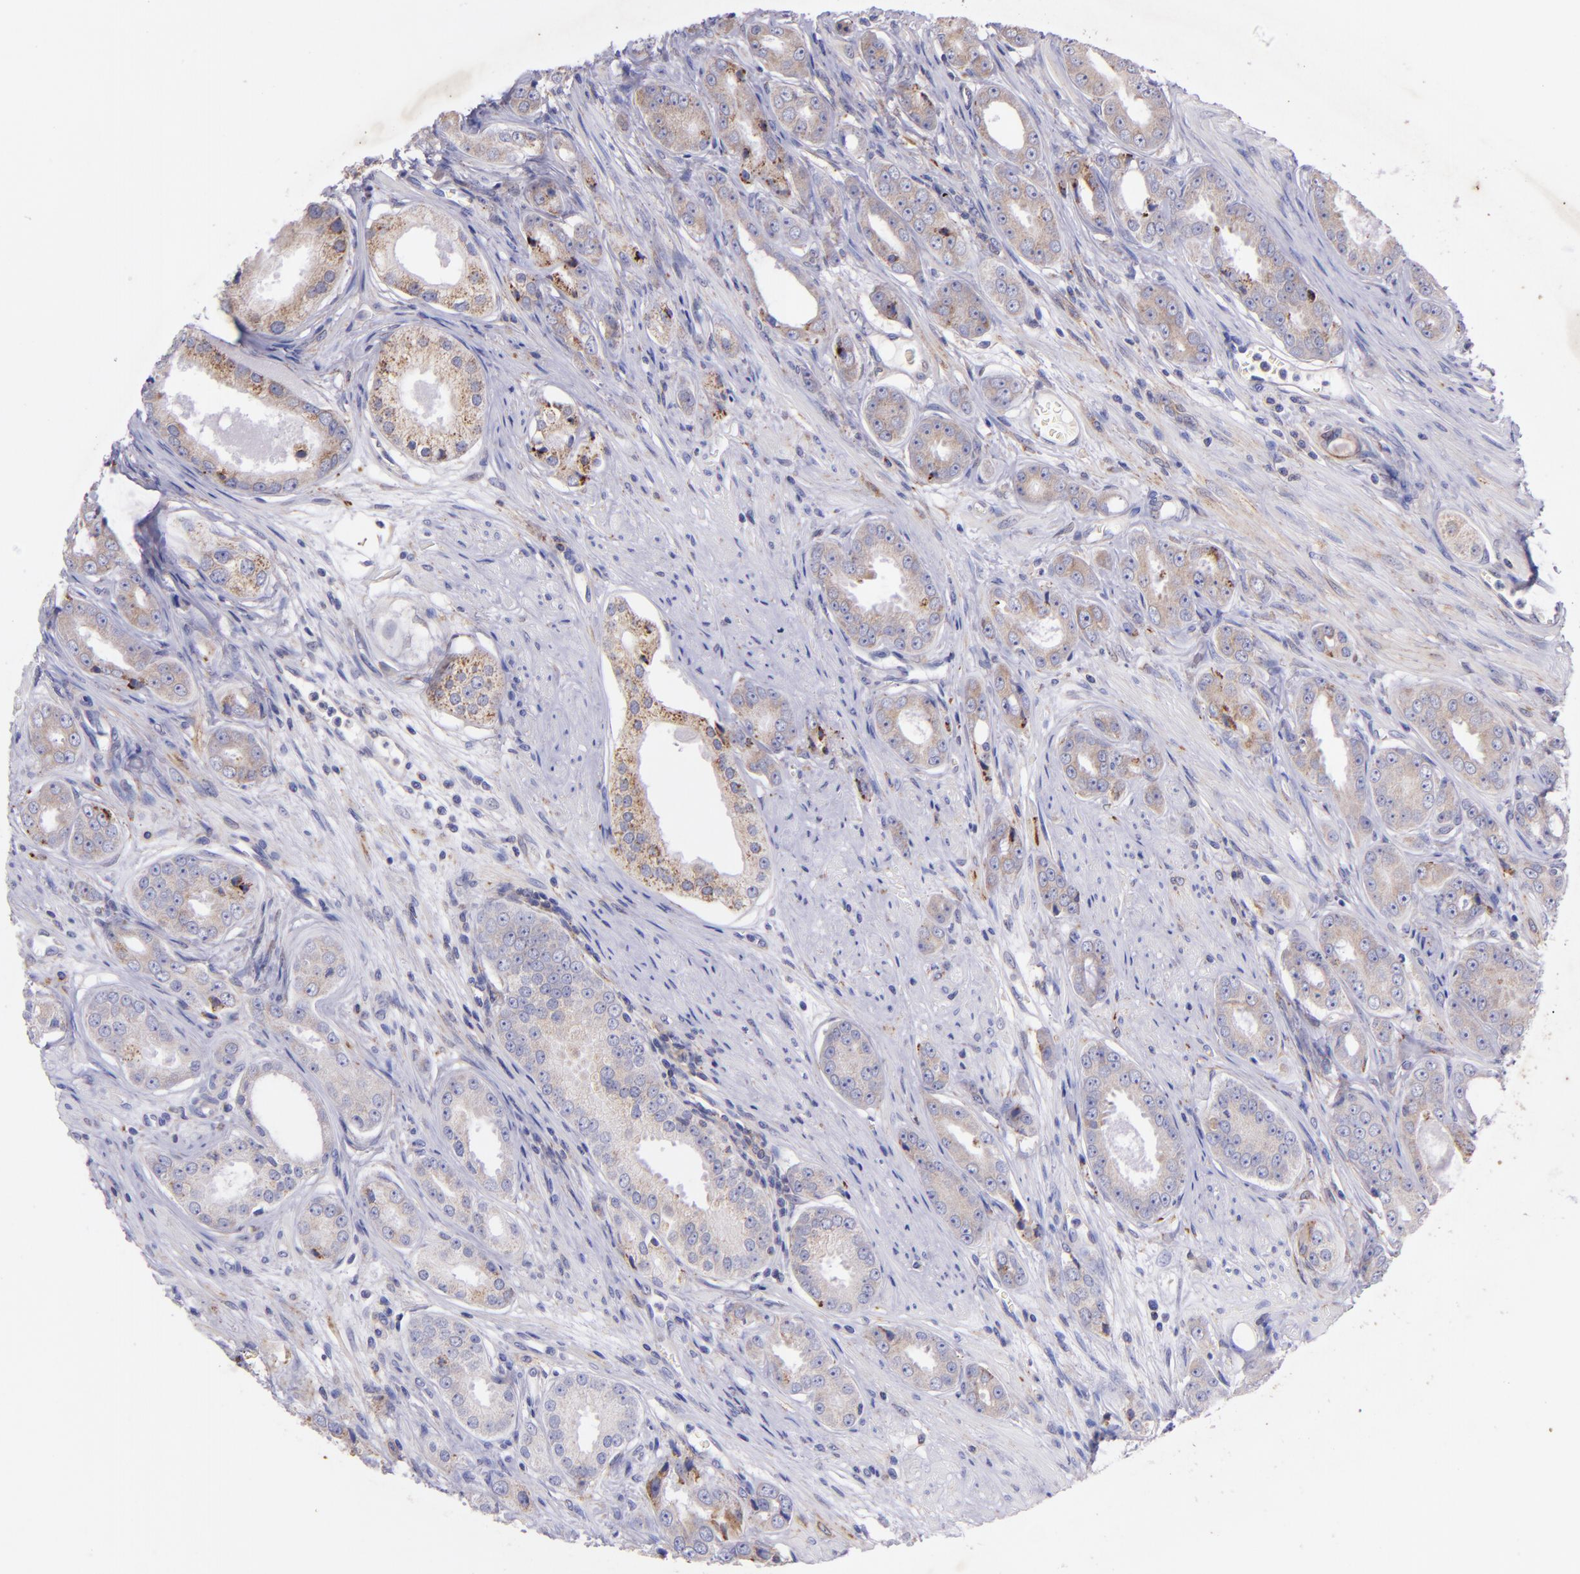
{"staining": {"intensity": "moderate", "quantity": ">75%", "location": "cytoplasmic/membranous"}, "tissue": "prostate cancer", "cell_type": "Tumor cells", "image_type": "cancer", "snomed": [{"axis": "morphology", "description": "Adenocarcinoma, Medium grade"}, {"axis": "topography", "description": "Prostate"}], "caption": "This micrograph displays IHC staining of human prostate cancer, with medium moderate cytoplasmic/membranous expression in approximately >75% of tumor cells.", "gene": "RET", "patient": {"sex": "male", "age": 53}}